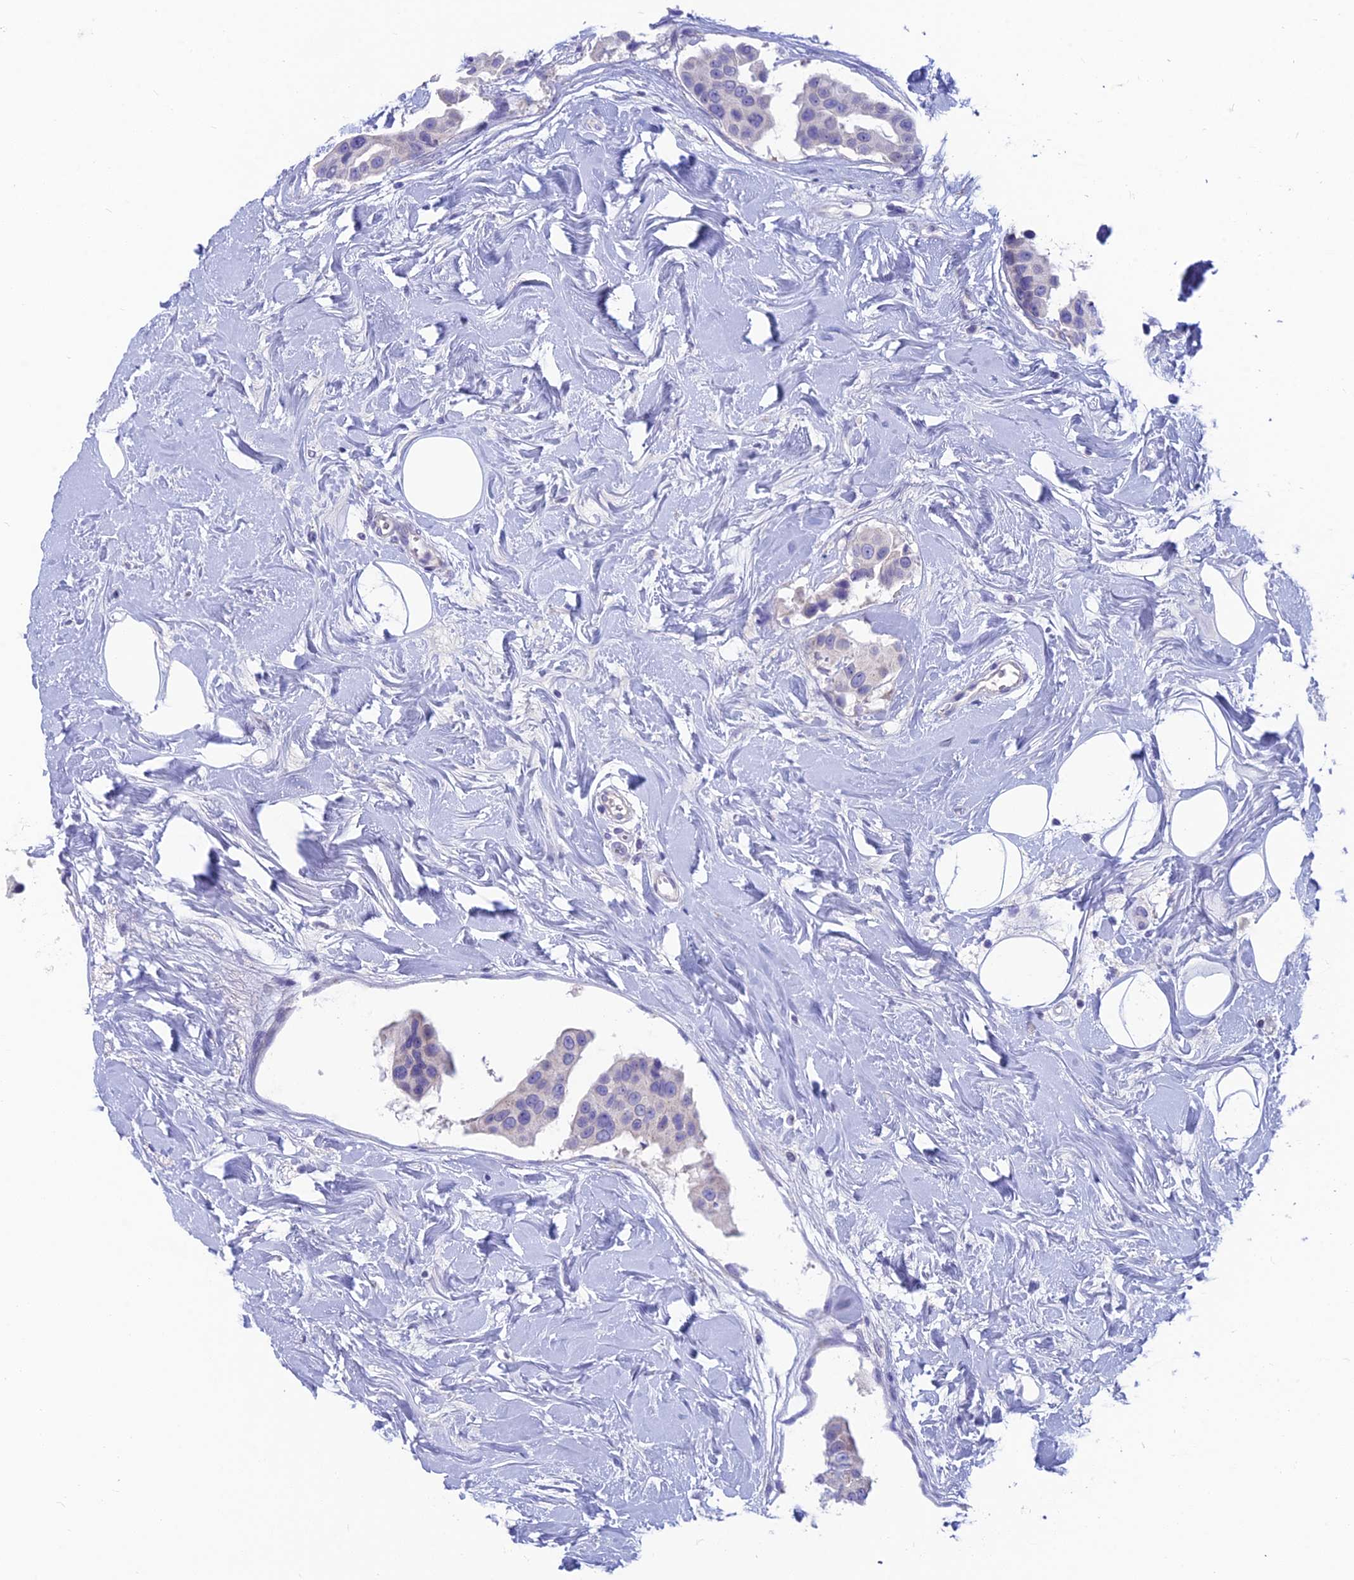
{"staining": {"intensity": "negative", "quantity": "none", "location": "none"}, "tissue": "breast cancer", "cell_type": "Tumor cells", "image_type": "cancer", "snomed": [{"axis": "morphology", "description": "Normal tissue, NOS"}, {"axis": "morphology", "description": "Duct carcinoma"}, {"axis": "topography", "description": "Breast"}], "caption": "Infiltrating ductal carcinoma (breast) was stained to show a protein in brown. There is no significant positivity in tumor cells.", "gene": "XPO7", "patient": {"sex": "female", "age": 39}}